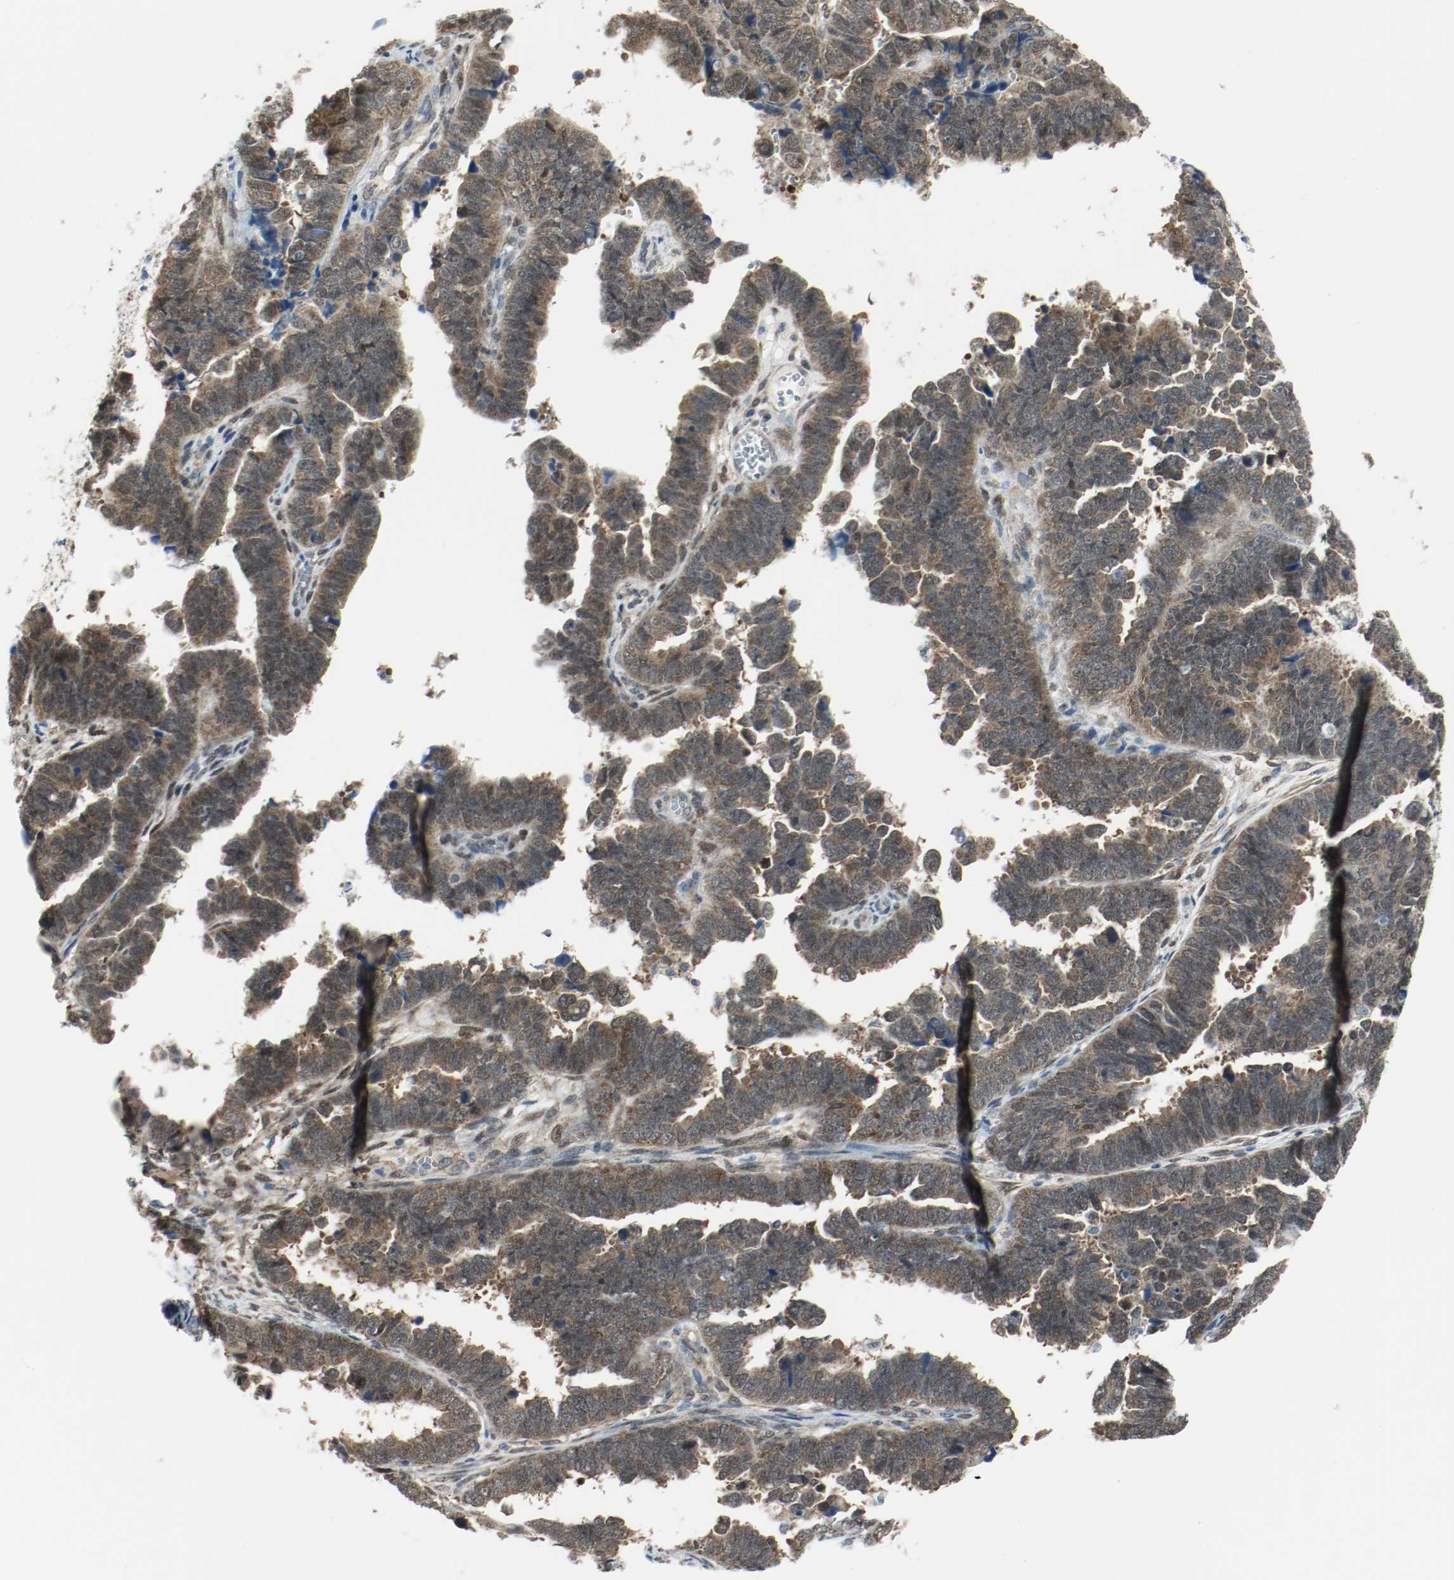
{"staining": {"intensity": "moderate", "quantity": ">75%", "location": "cytoplasmic/membranous,nuclear"}, "tissue": "endometrial cancer", "cell_type": "Tumor cells", "image_type": "cancer", "snomed": [{"axis": "morphology", "description": "Adenocarcinoma, NOS"}, {"axis": "topography", "description": "Endometrium"}], "caption": "This image demonstrates IHC staining of endometrial adenocarcinoma, with medium moderate cytoplasmic/membranous and nuclear expression in approximately >75% of tumor cells.", "gene": "PPME1", "patient": {"sex": "female", "age": 75}}